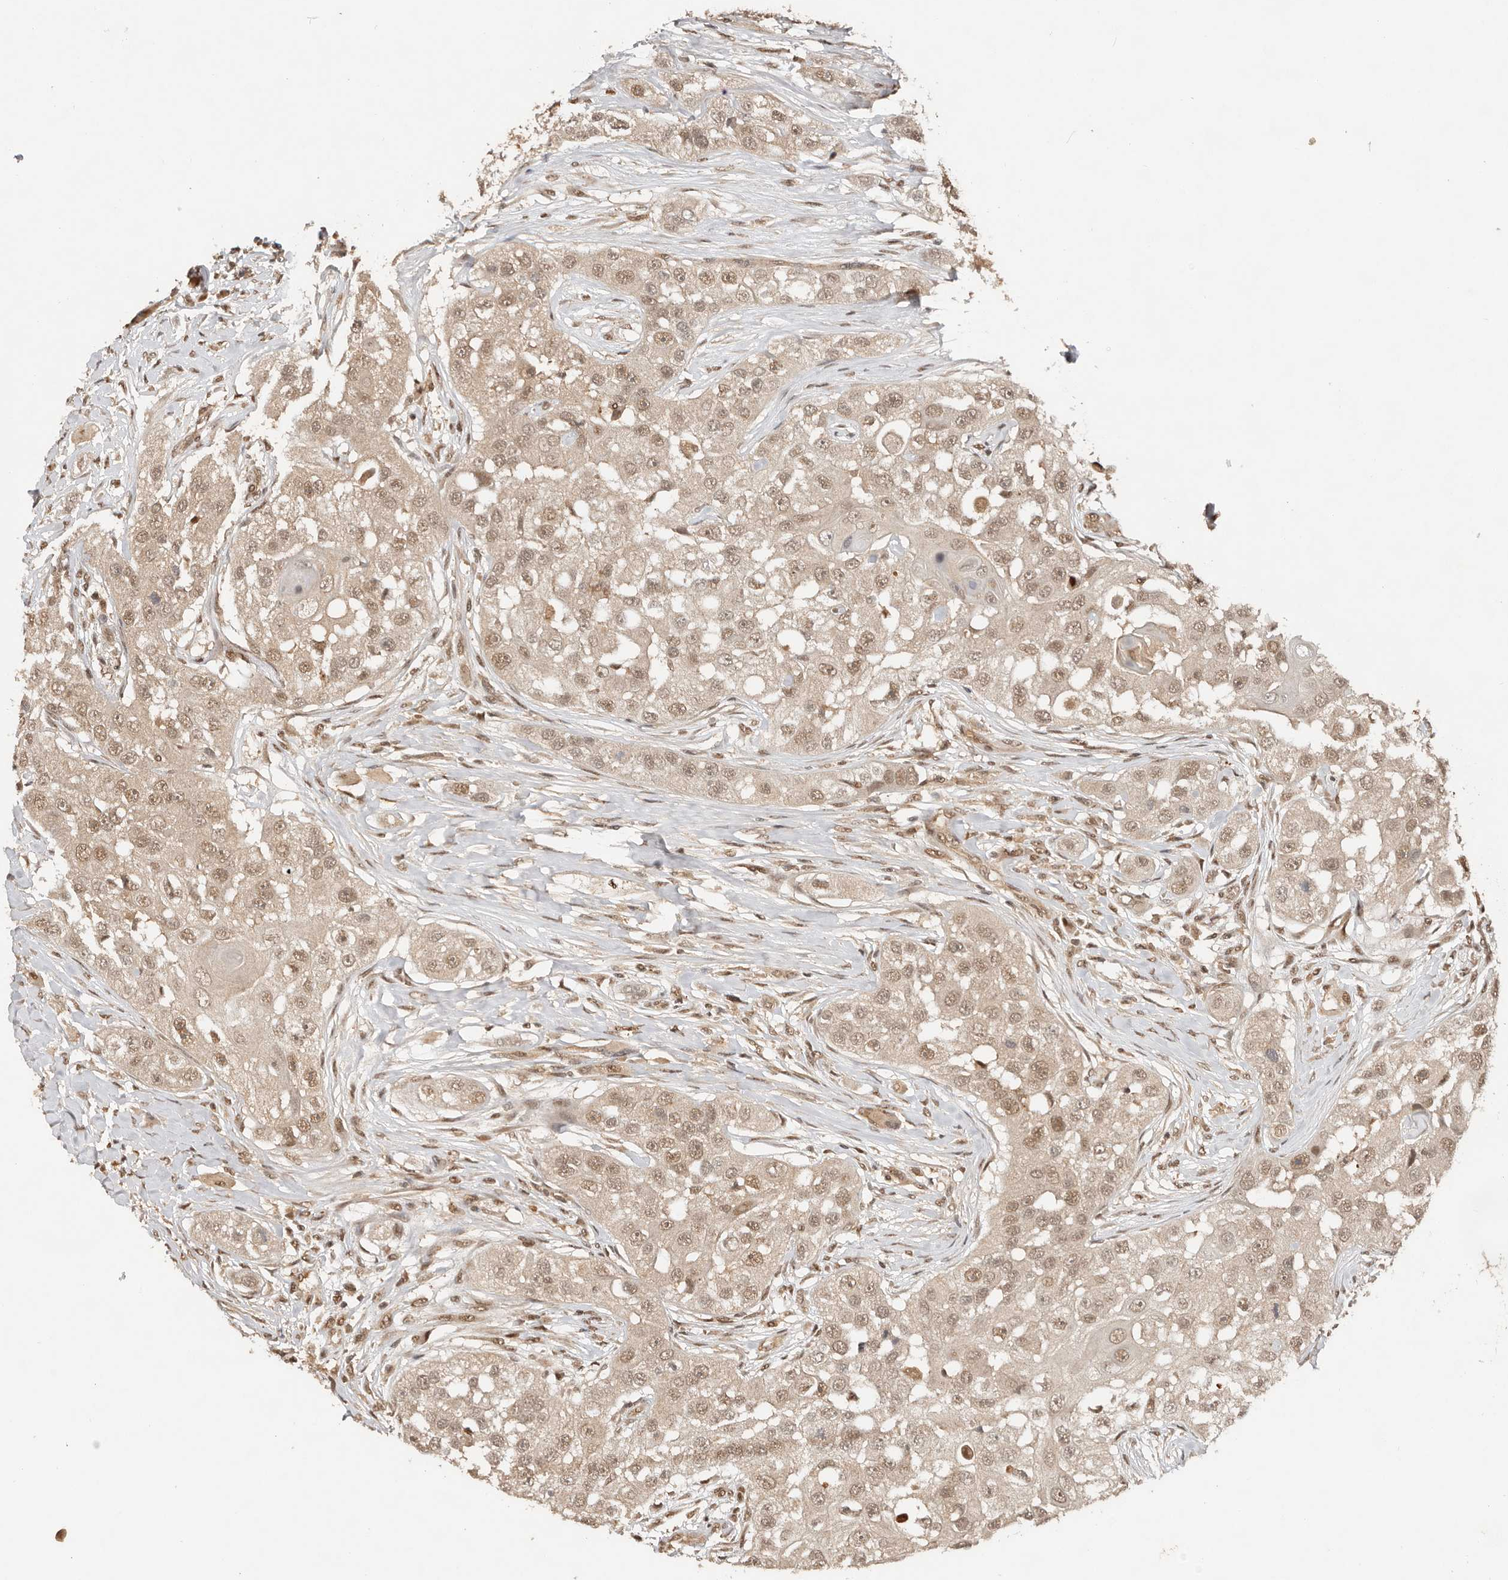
{"staining": {"intensity": "moderate", "quantity": ">75%", "location": "nuclear"}, "tissue": "head and neck cancer", "cell_type": "Tumor cells", "image_type": "cancer", "snomed": [{"axis": "morphology", "description": "Normal tissue, NOS"}, {"axis": "morphology", "description": "Squamous cell carcinoma, NOS"}, {"axis": "topography", "description": "Skeletal muscle"}, {"axis": "topography", "description": "Head-Neck"}], "caption": "Immunohistochemistry photomicrograph of neoplastic tissue: head and neck squamous cell carcinoma stained using immunohistochemistry (IHC) demonstrates medium levels of moderate protein expression localized specifically in the nuclear of tumor cells, appearing as a nuclear brown color.", "gene": "PSMA5", "patient": {"sex": "male", "age": 51}}